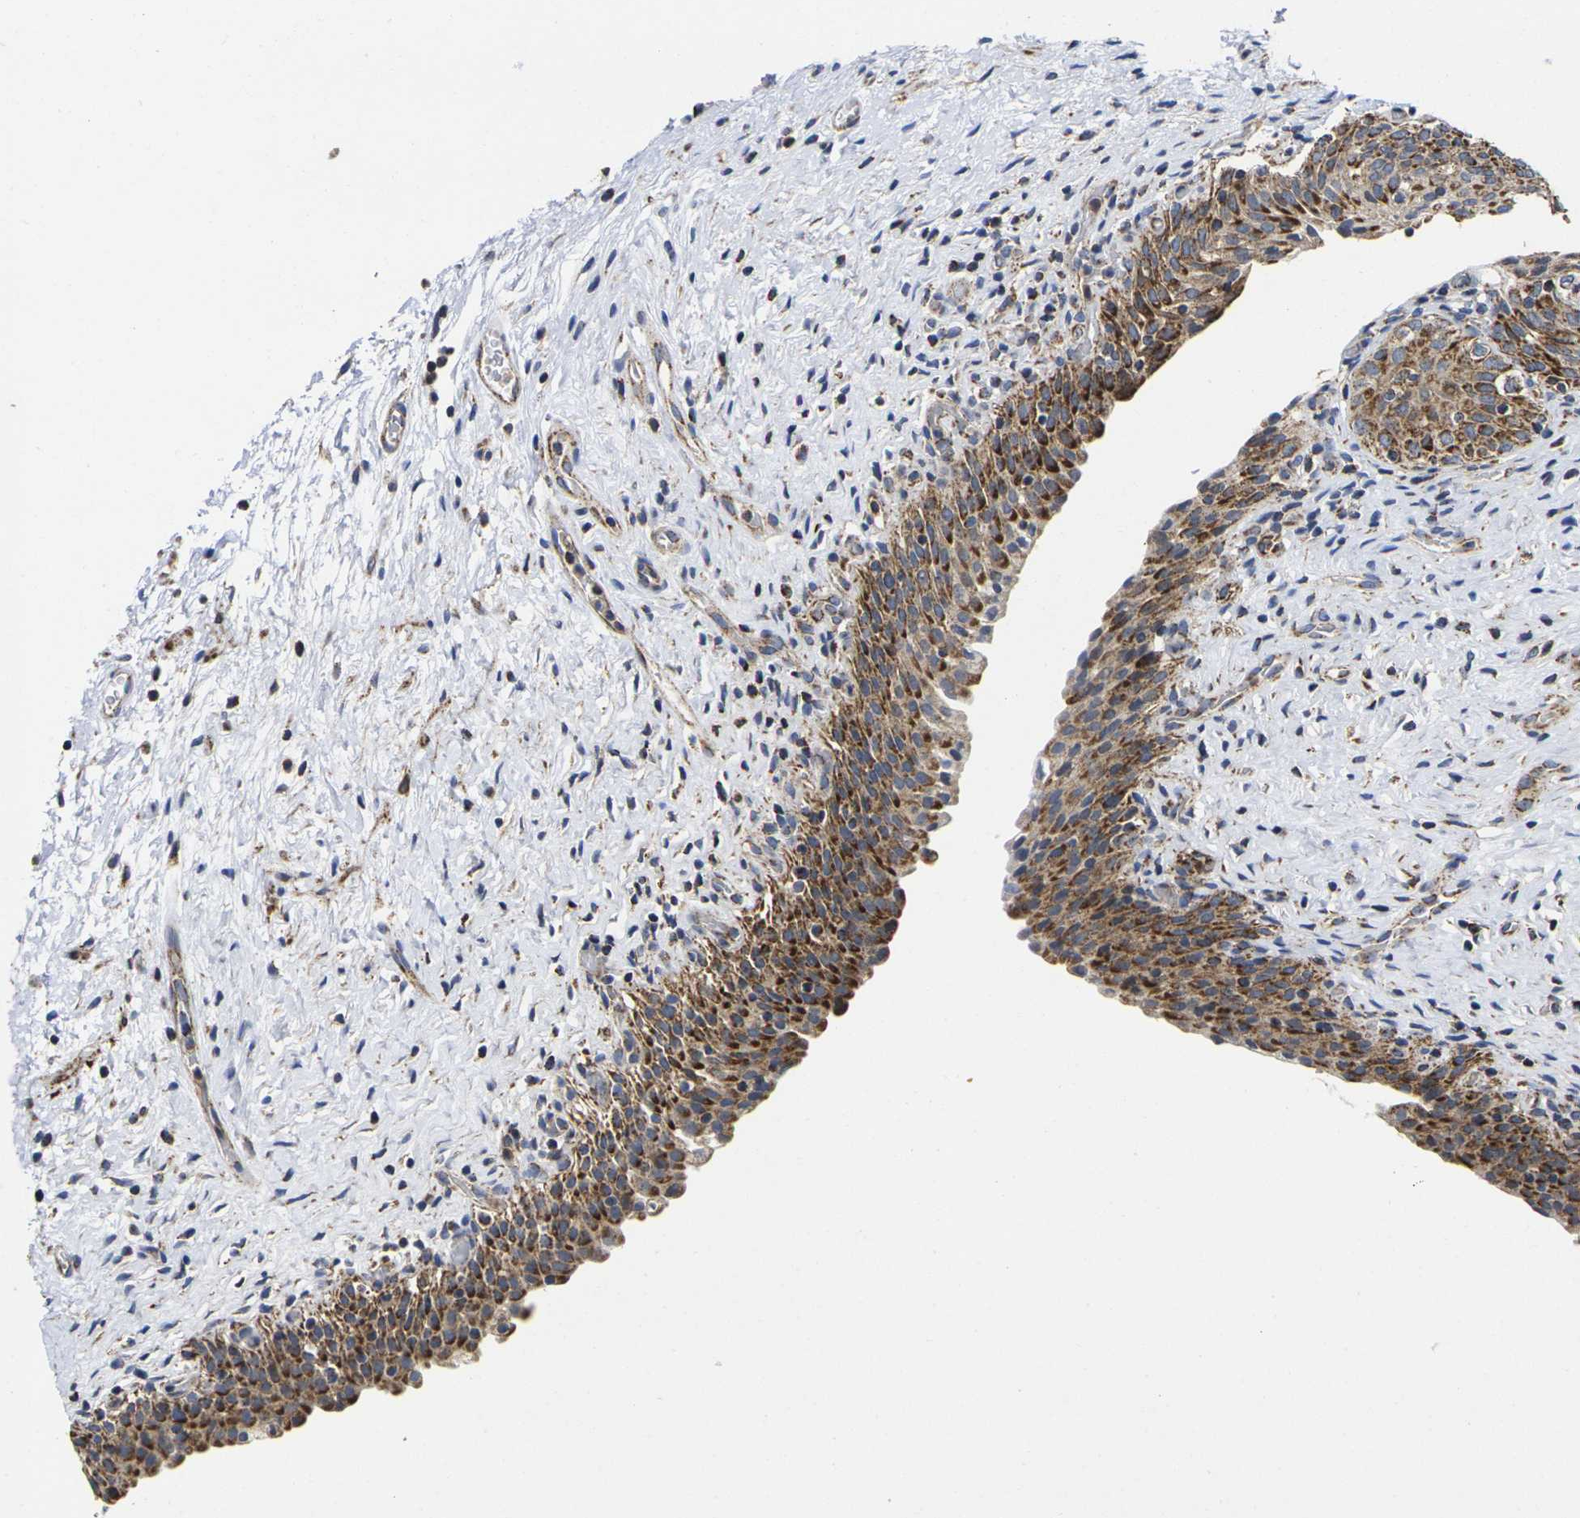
{"staining": {"intensity": "strong", "quantity": ">75%", "location": "cytoplasmic/membranous"}, "tissue": "urinary bladder", "cell_type": "Urothelial cells", "image_type": "normal", "snomed": [{"axis": "morphology", "description": "Normal tissue, NOS"}, {"axis": "topography", "description": "Urinary bladder"}], "caption": "Protein staining of unremarkable urinary bladder displays strong cytoplasmic/membranous staining in approximately >75% of urothelial cells. (Brightfield microscopy of DAB IHC at high magnification).", "gene": "P2RY11", "patient": {"sex": "male", "age": 51}}